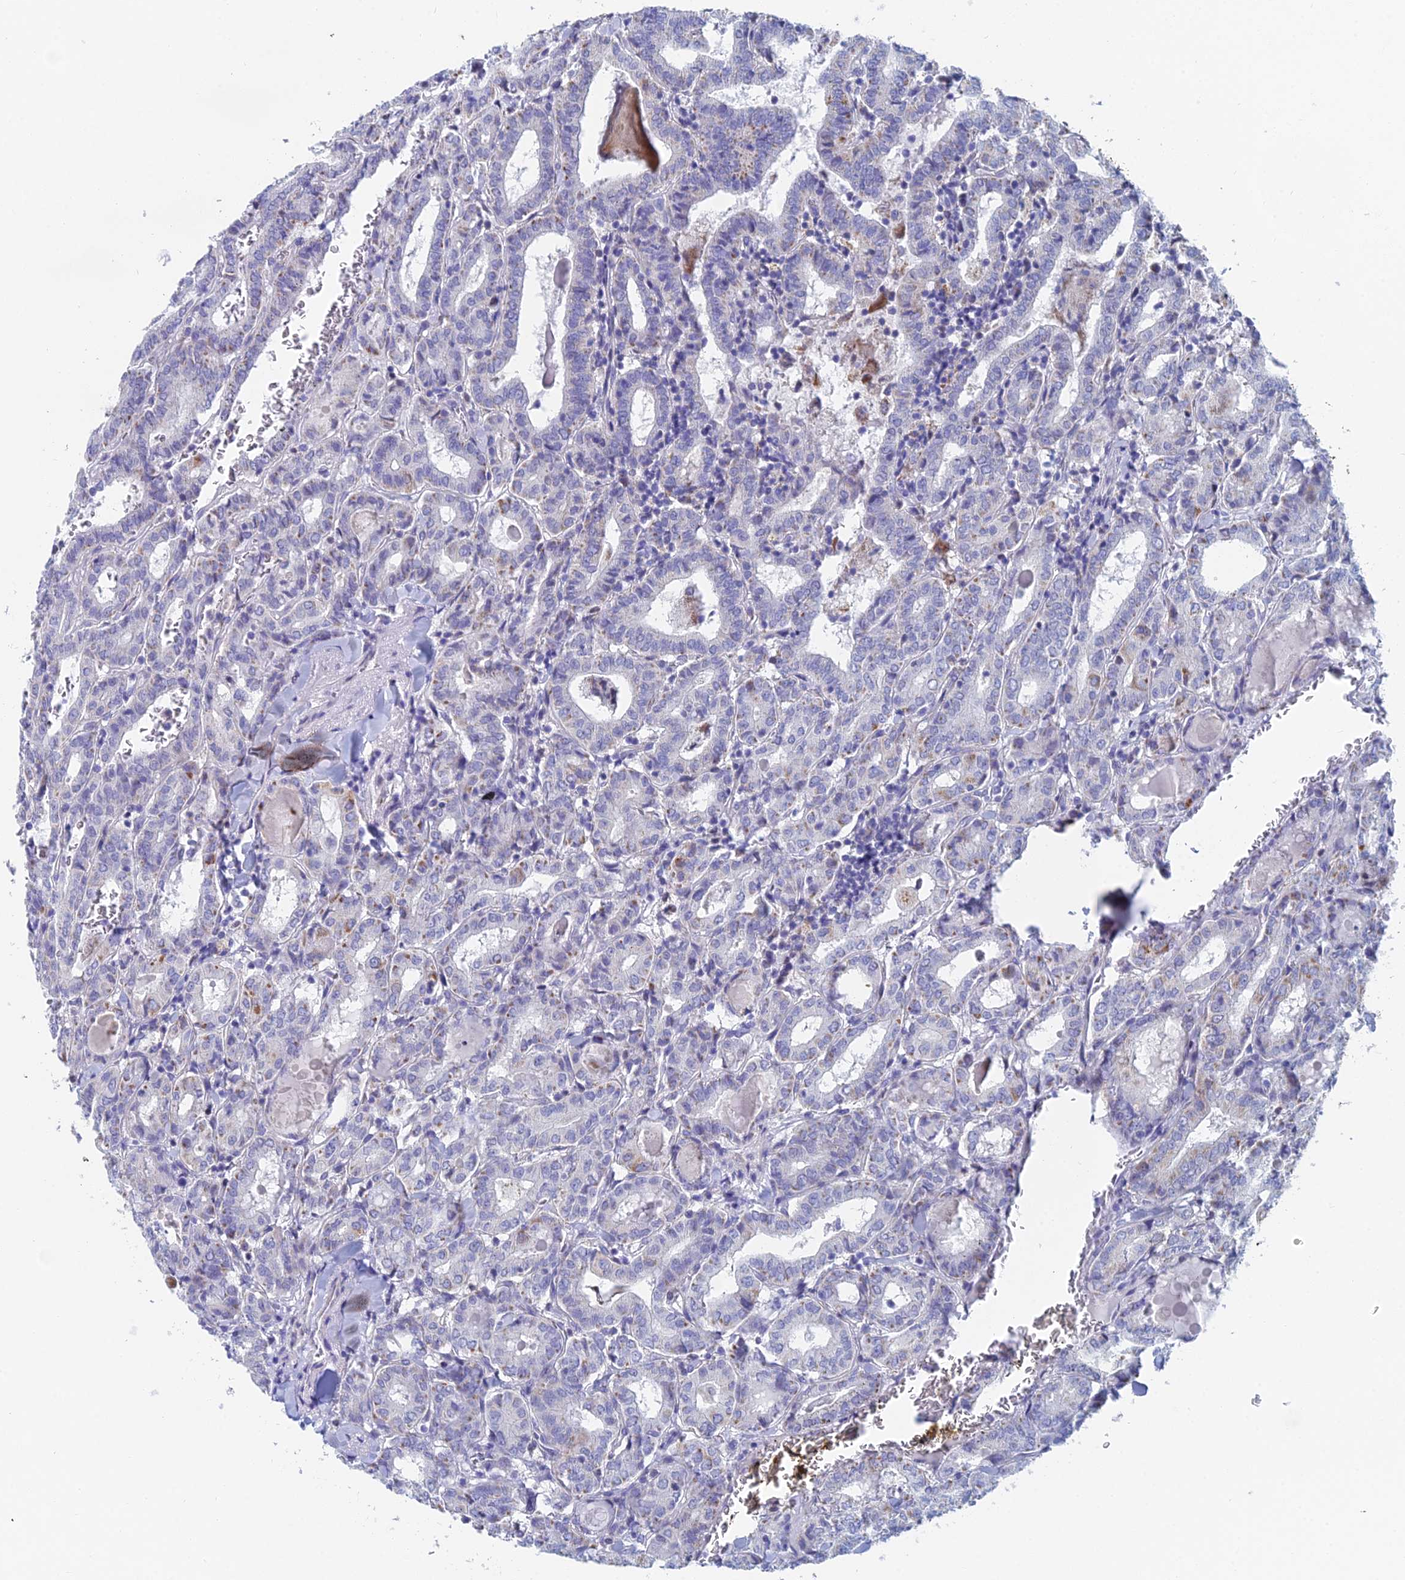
{"staining": {"intensity": "weak", "quantity": "<25%", "location": "cytoplasmic/membranous"}, "tissue": "thyroid cancer", "cell_type": "Tumor cells", "image_type": "cancer", "snomed": [{"axis": "morphology", "description": "Papillary adenocarcinoma, NOS"}, {"axis": "topography", "description": "Thyroid gland"}], "caption": "Photomicrograph shows no protein positivity in tumor cells of thyroid cancer (papillary adenocarcinoma) tissue.", "gene": "ACSM1", "patient": {"sex": "female", "age": 72}}